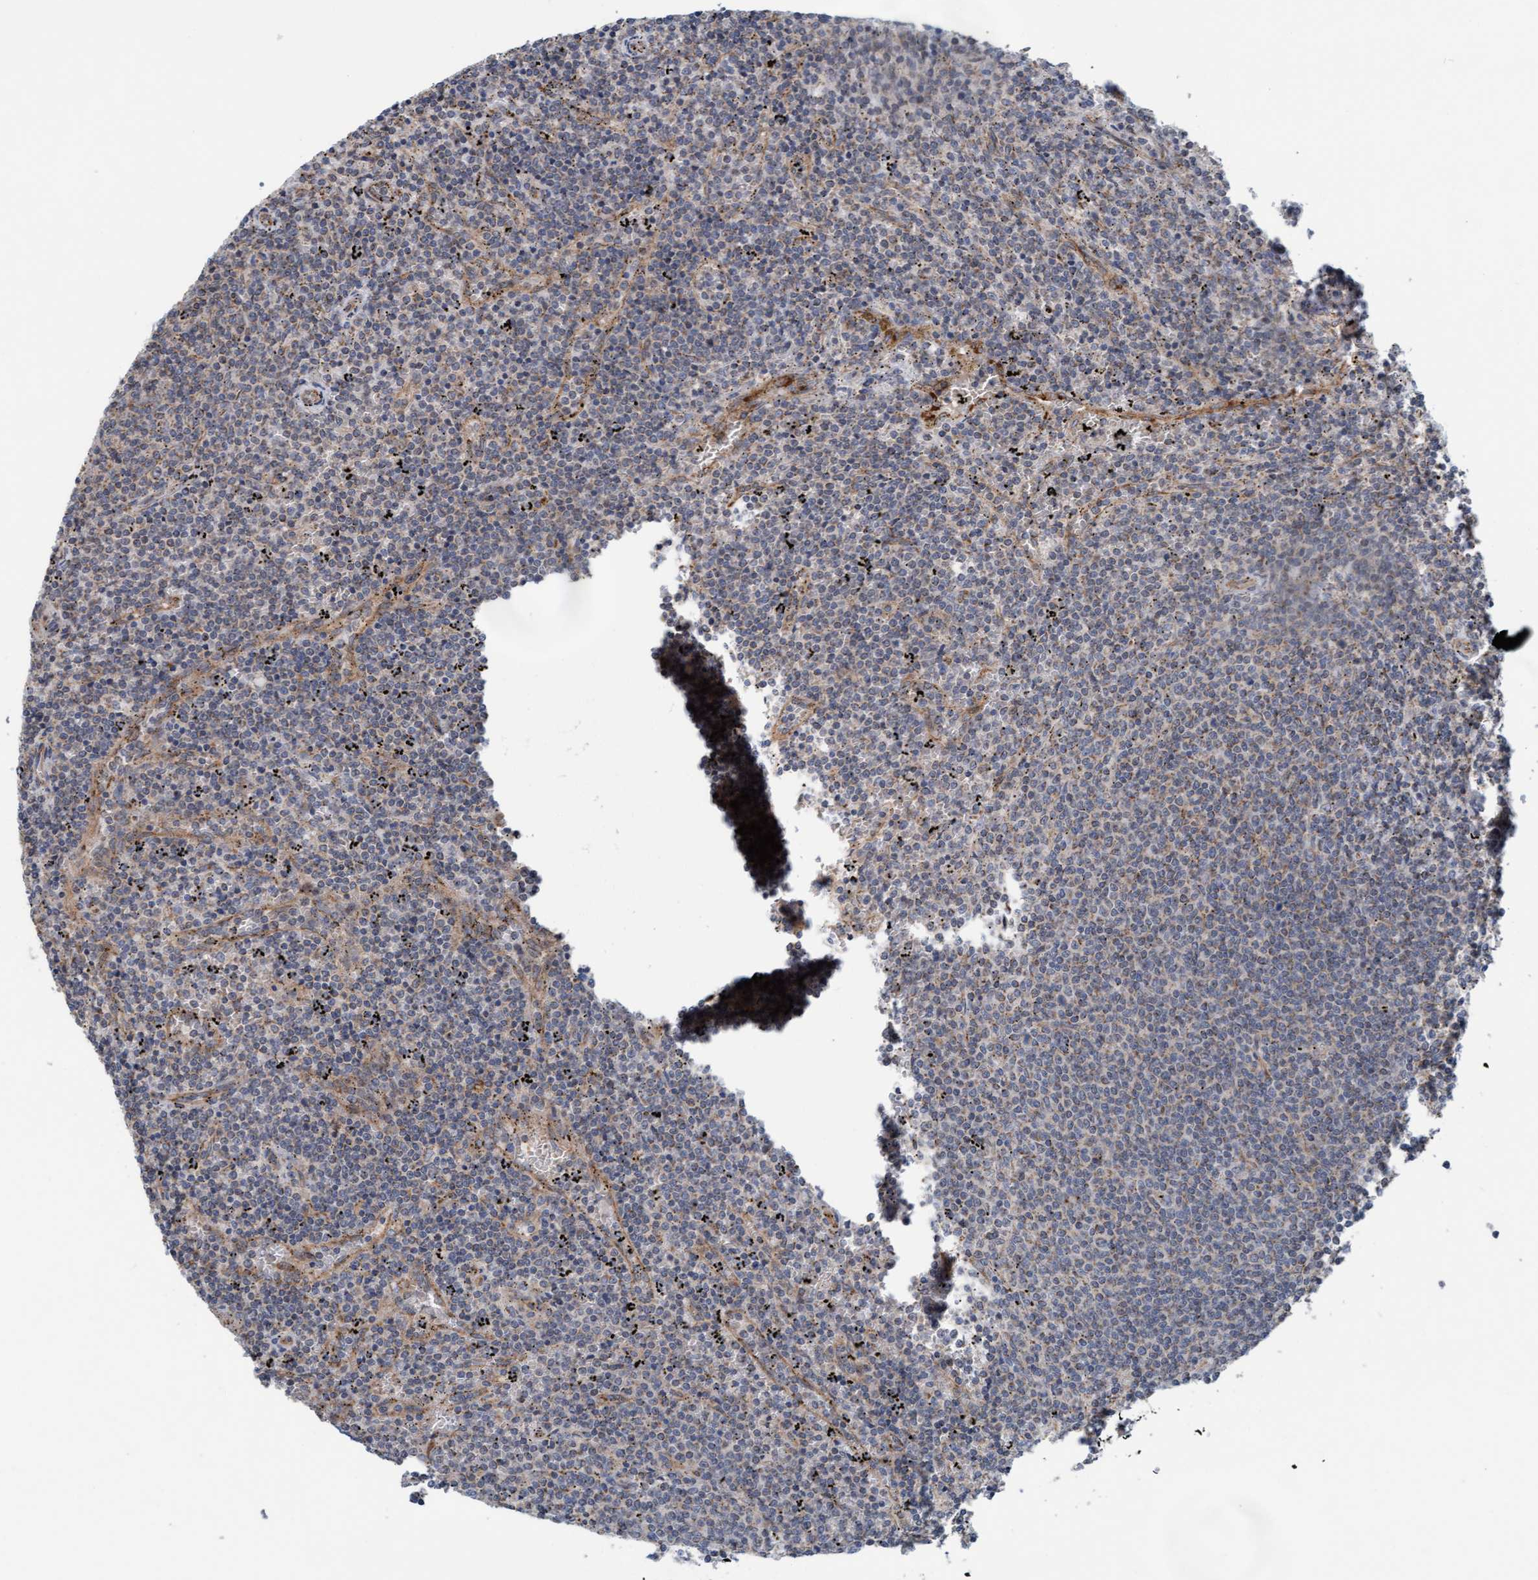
{"staining": {"intensity": "negative", "quantity": "none", "location": "none"}, "tissue": "lymphoma", "cell_type": "Tumor cells", "image_type": "cancer", "snomed": [{"axis": "morphology", "description": "Malignant lymphoma, non-Hodgkin's type, Low grade"}, {"axis": "topography", "description": "Spleen"}], "caption": "Low-grade malignant lymphoma, non-Hodgkin's type stained for a protein using immunohistochemistry shows no expression tumor cells.", "gene": "ZNF566", "patient": {"sex": "female", "age": 50}}